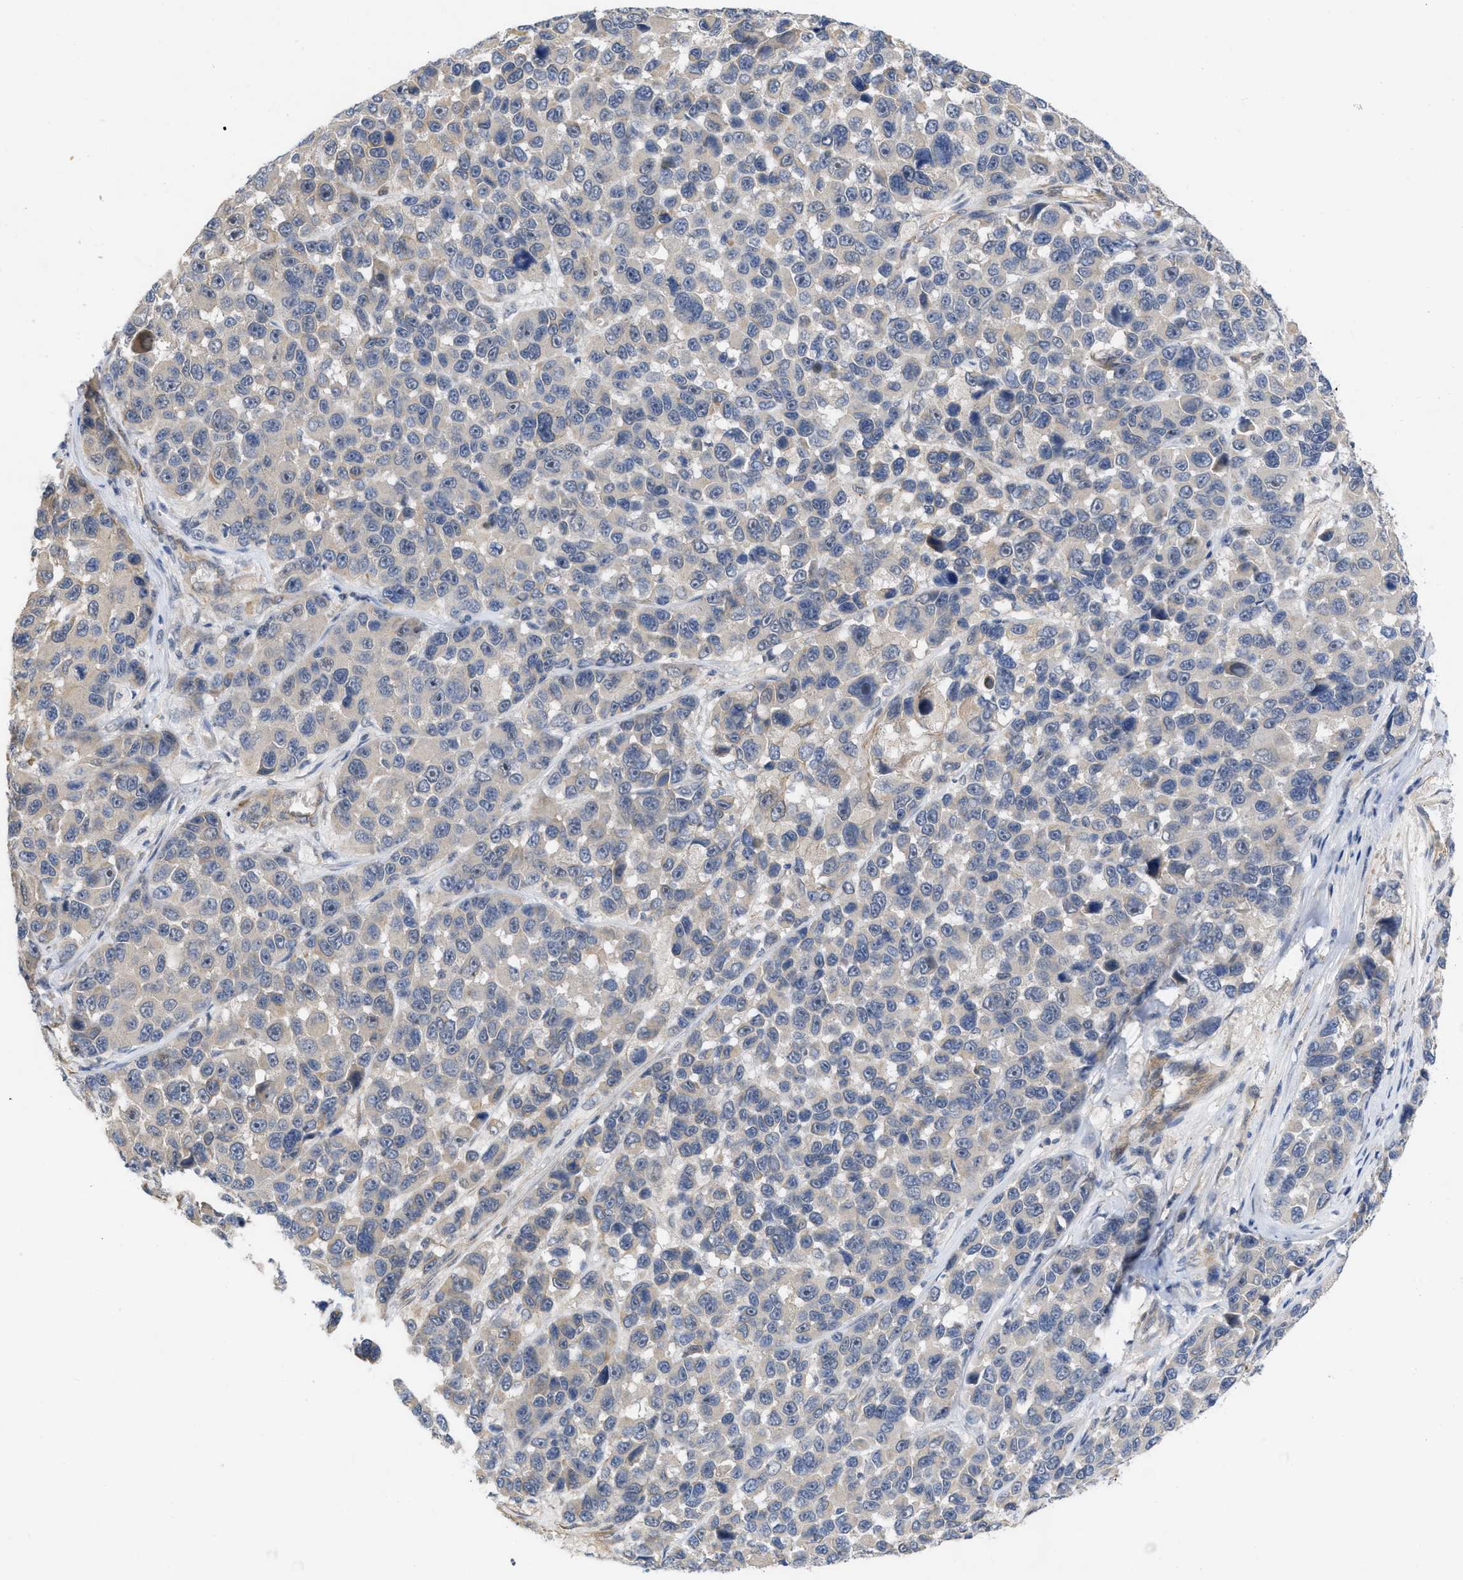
{"staining": {"intensity": "negative", "quantity": "none", "location": "none"}, "tissue": "melanoma", "cell_type": "Tumor cells", "image_type": "cancer", "snomed": [{"axis": "morphology", "description": "Malignant melanoma, NOS"}, {"axis": "topography", "description": "Skin"}], "caption": "Immunohistochemistry (IHC) photomicrograph of neoplastic tissue: human melanoma stained with DAB (3,3'-diaminobenzidine) demonstrates no significant protein staining in tumor cells.", "gene": "ARHGEF26", "patient": {"sex": "male", "age": 53}}